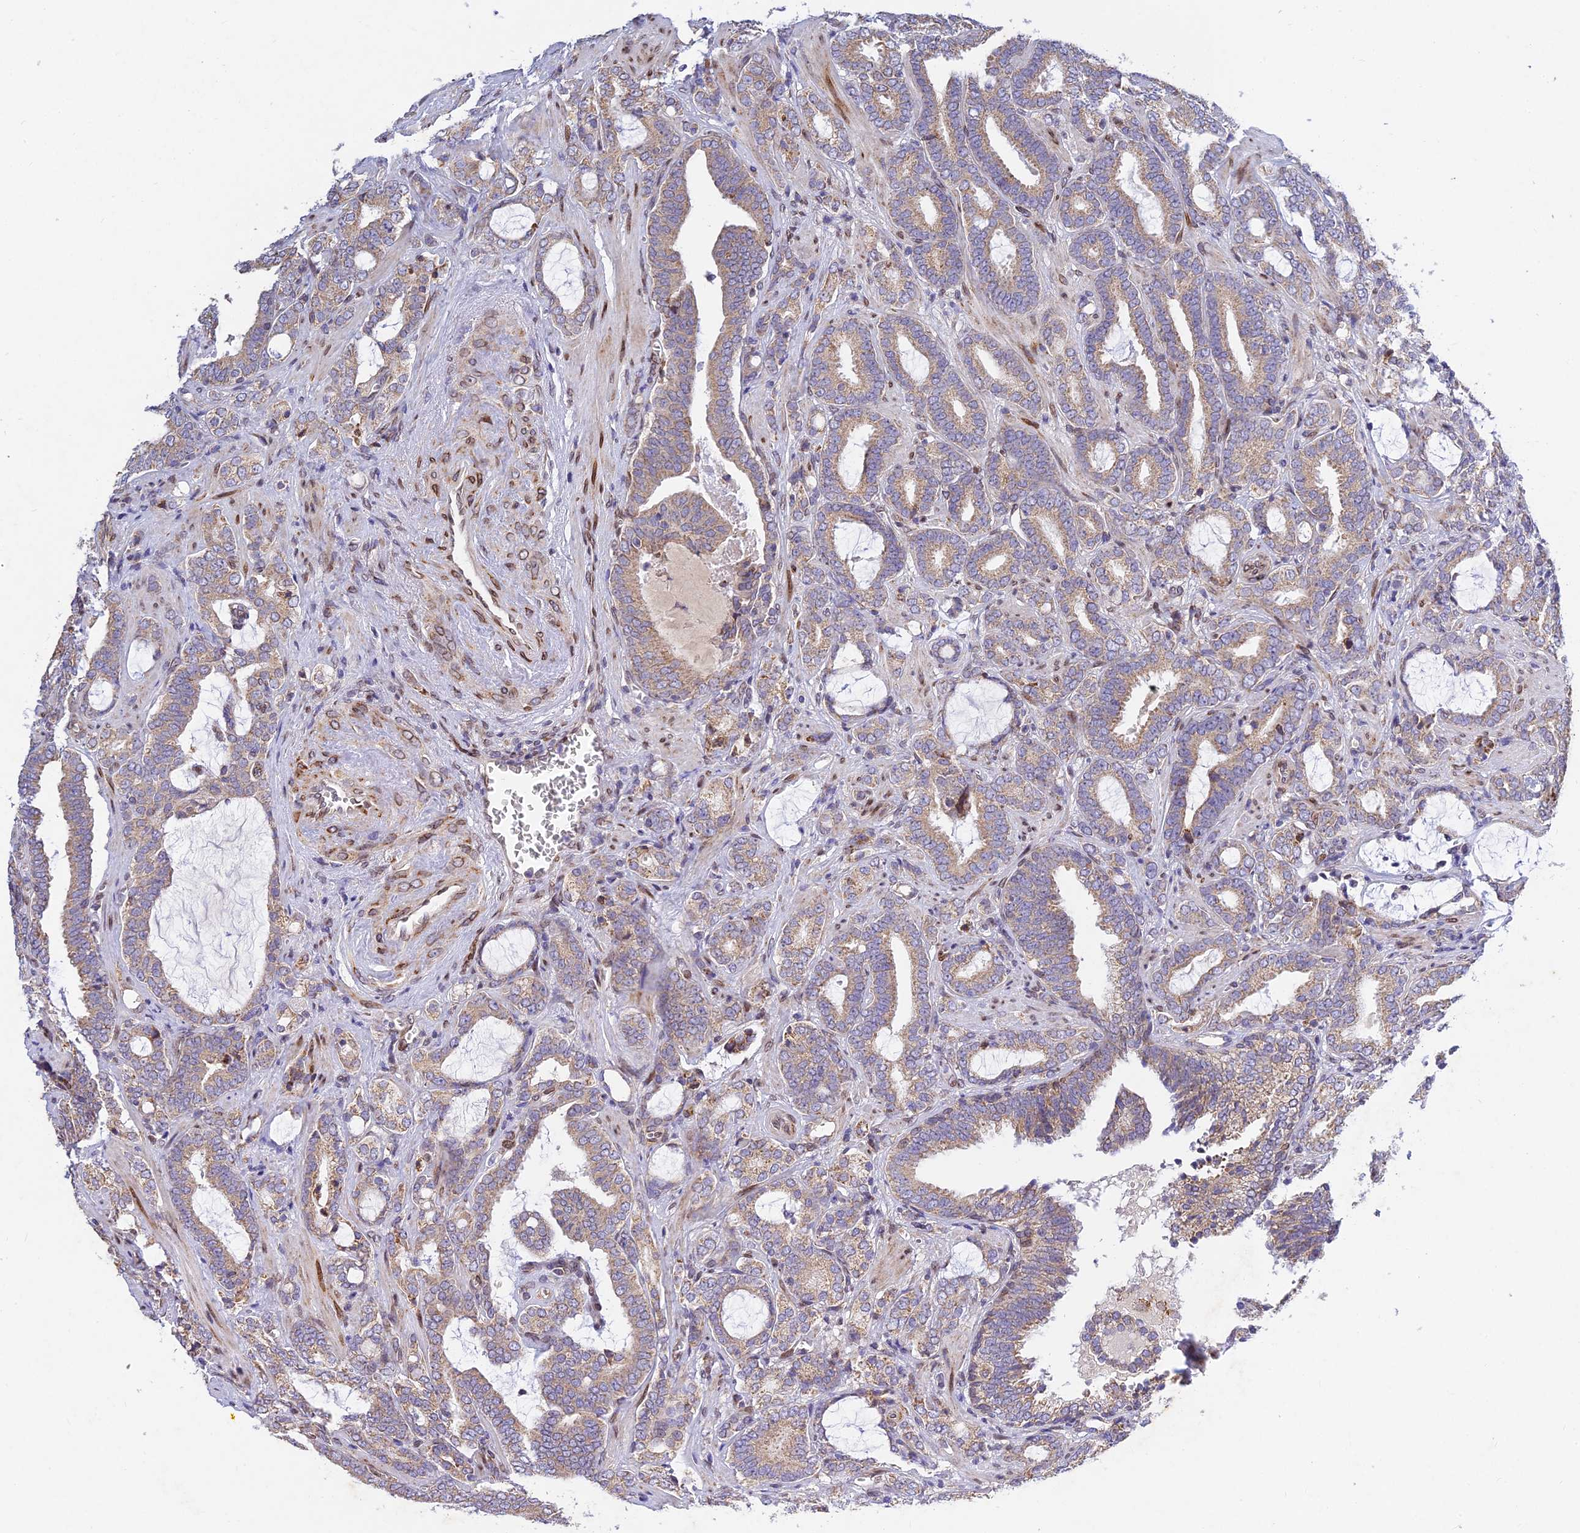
{"staining": {"intensity": "moderate", "quantity": ">75%", "location": "cytoplasmic/membranous"}, "tissue": "prostate cancer", "cell_type": "Tumor cells", "image_type": "cancer", "snomed": [{"axis": "morphology", "description": "Adenocarcinoma, High grade"}, {"axis": "topography", "description": "Prostate and seminal vesicle, NOS"}], "caption": "Protein expression analysis of prostate high-grade adenocarcinoma displays moderate cytoplasmic/membranous expression in approximately >75% of tumor cells.", "gene": "MGAT2", "patient": {"sex": "male", "age": 67}}